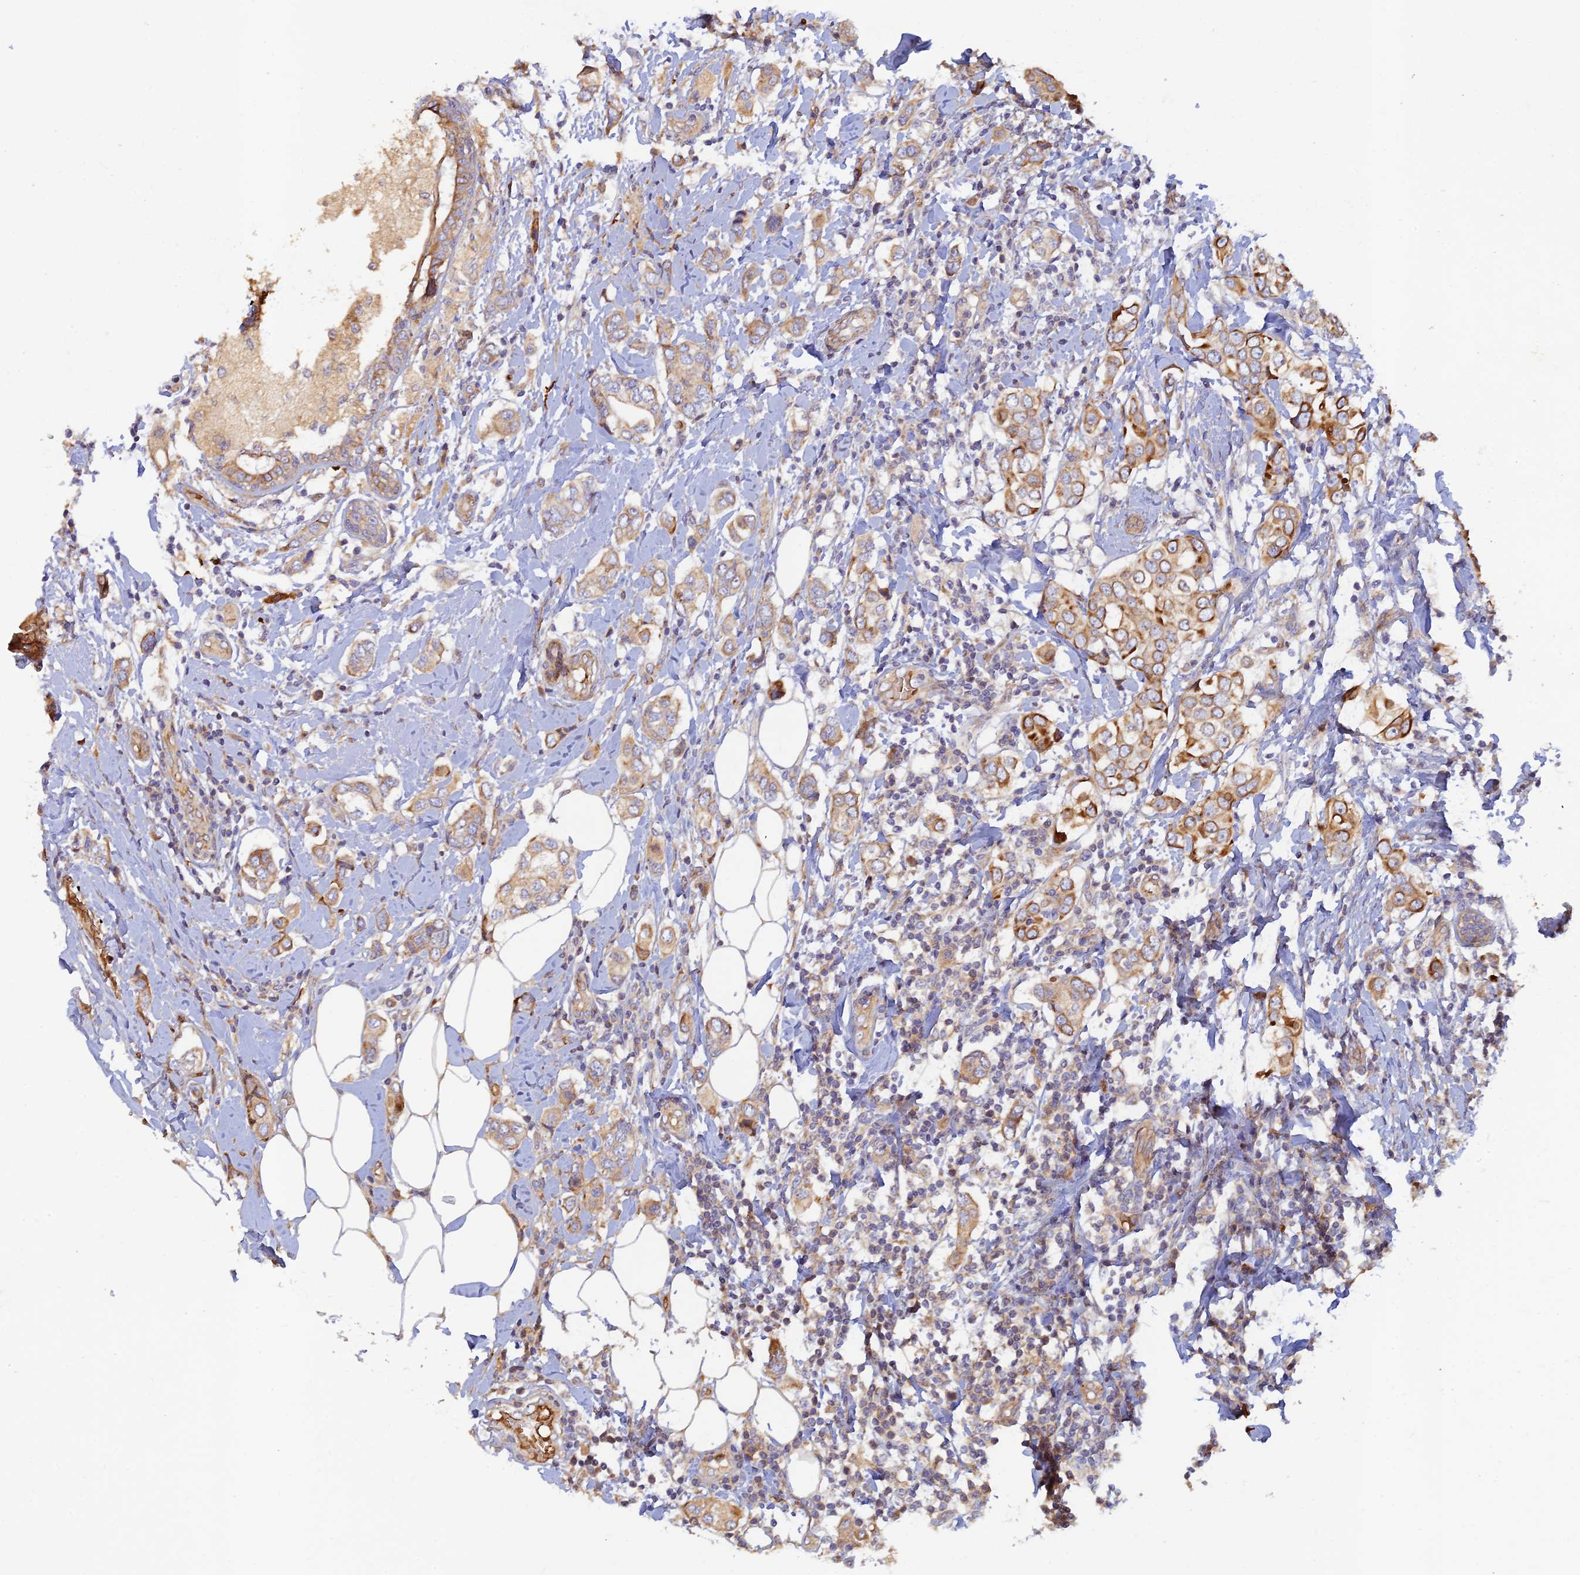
{"staining": {"intensity": "strong", "quantity": "25%-75%", "location": "cytoplasmic/membranous"}, "tissue": "breast cancer", "cell_type": "Tumor cells", "image_type": "cancer", "snomed": [{"axis": "morphology", "description": "Lobular carcinoma"}, {"axis": "topography", "description": "Breast"}], "caption": "About 25%-75% of tumor cells in breast cancer (lobular carcinoma) reveal strong cytoplasmic/membranous protein positivity as visualized by brown immunohistochemical staining.", "gene": "GMCL1", "patient": {"sex": "female", "age": 51}}